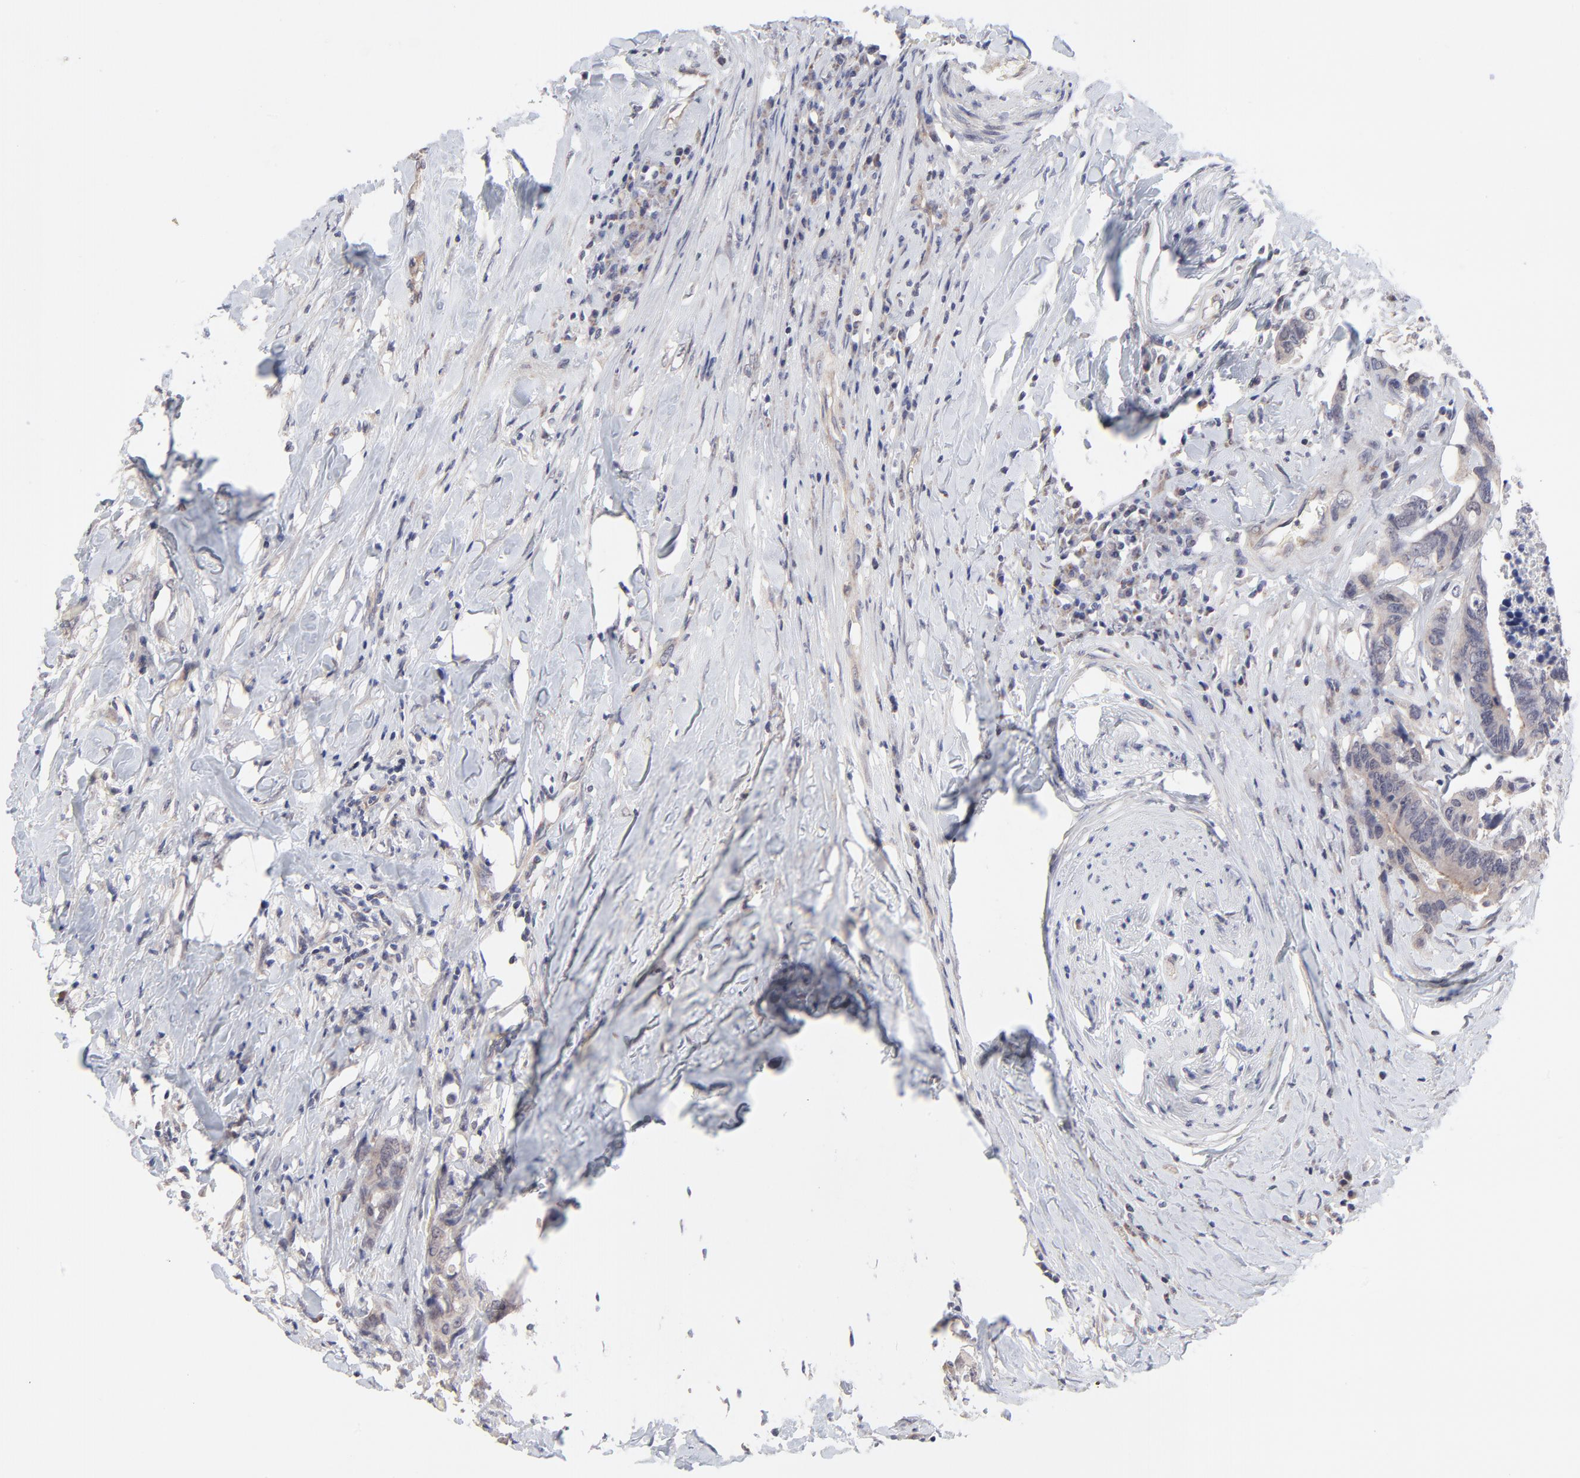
{"staining": {"intensity": "weak", "quantity": ">75%", "location": "cytoplasmic/membranous"}, "tissue": "colorectal cancer", "cell_type": "Tumor cells", "image_type": "cancer", "snomed": [{"axis": "morphology", "description": "Adenocarcinoma, NOS"}, {"axis": "topography", "description": "Rectum"}], "caption": "Protein expression analysis of colorectal adenocarcinoma displays weak cytoplasmic/membranous expression in approximately >75% of tumor cells.", "gene": "FBXO8", "patient": {"sex": "male", "age": 55}}